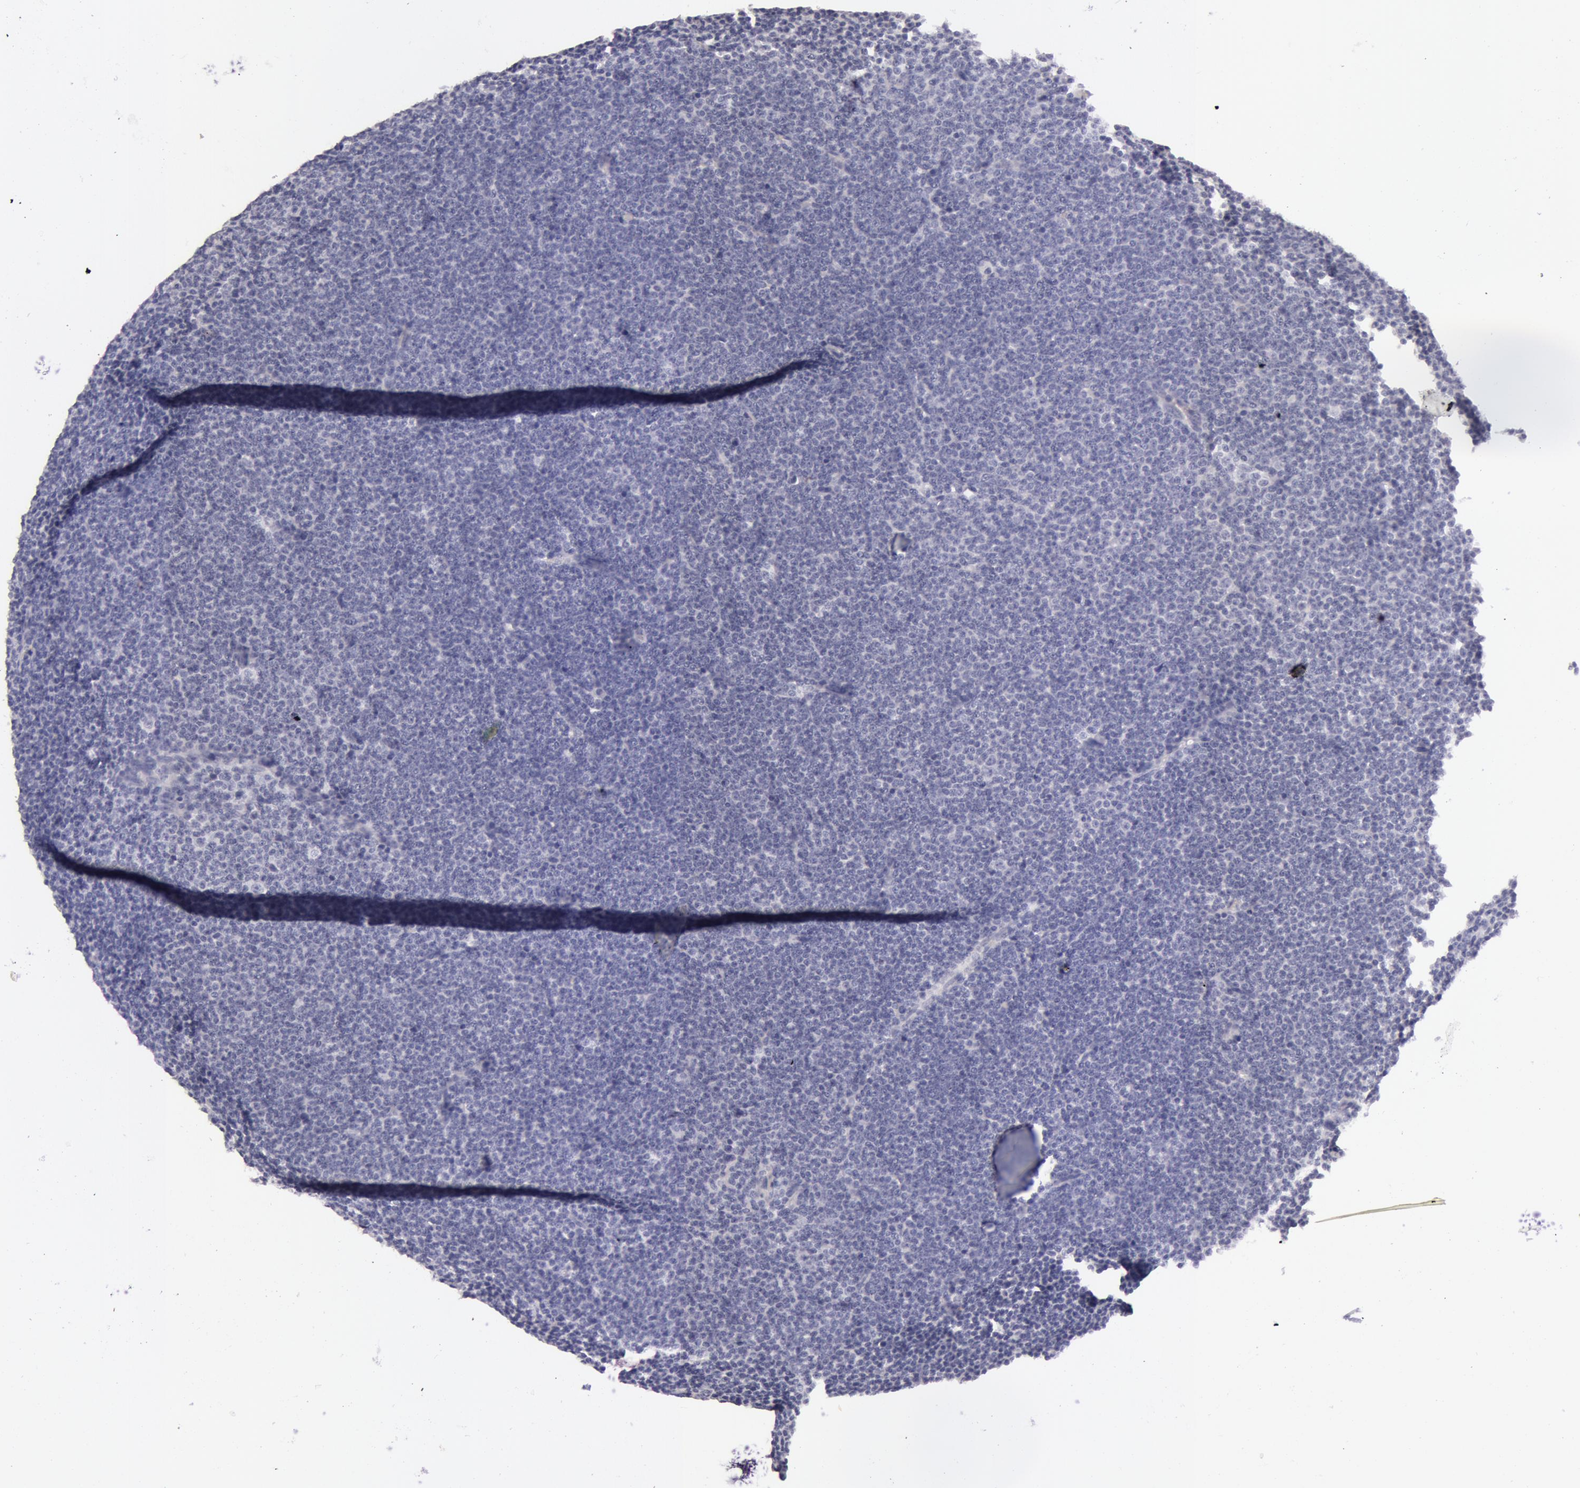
{"staining": {"intensity": "negative", "quantity": "none", "location": "none"}, "tissue": "lymphoma", "cell_type": "Tumor cells", "image_type": "cancer", "snomed": [{"axis": "morphology", "description": "Malignant lymphoma, non-Hodgkin's type, Low grade"}, {"axis": "topography", "description": "Lymph node"}], "caption": "A photomicrograph of human lymphoma is negative for staining in tumor cells.", "gene": "RBMY1F", "patient": {"sex": "female", "age": 69}}